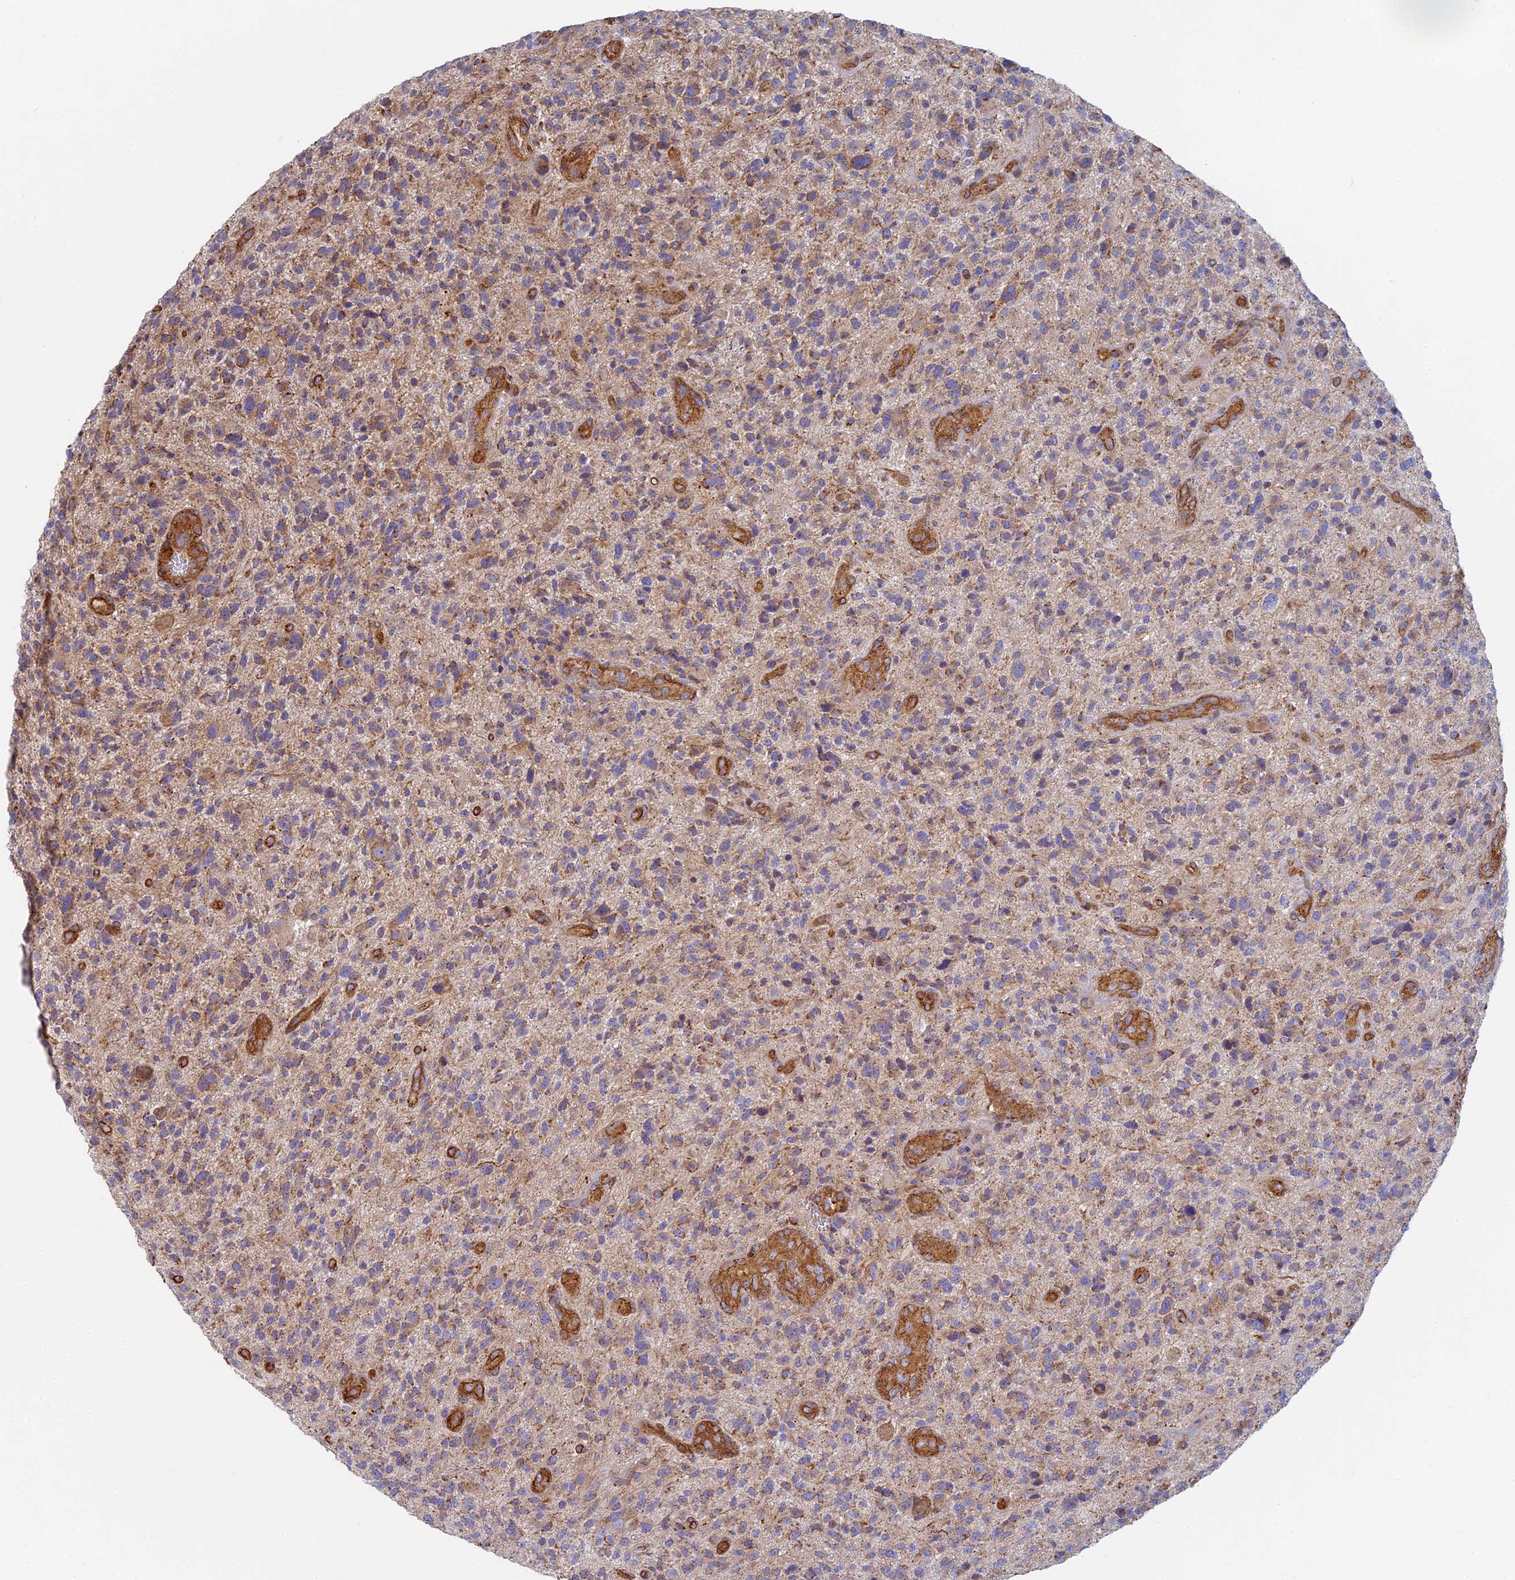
{"staining": {"intensity": "weak", "quantity": "<25%", "location": "cytoplasmic/membranous"}, "tissue": "glioma", "cell_type": "Tumor cells", "image_type": "cancer", "snomed": [{"axis": "morphology", "description": "Glioma, malignant, High grade"}, {"axis": "topography", "description": "Brain"}], "caption": "High power microscopy image of an IHC micrograph of high-grade glioma (malignant), revealing no significant positivity in tumor cells. (DAB immunohistochemistry (IHC) visualized using brightfield microscopy, high magnification).", "gene": "DDA1", "patient": {"sex": "male", "age": 47}}